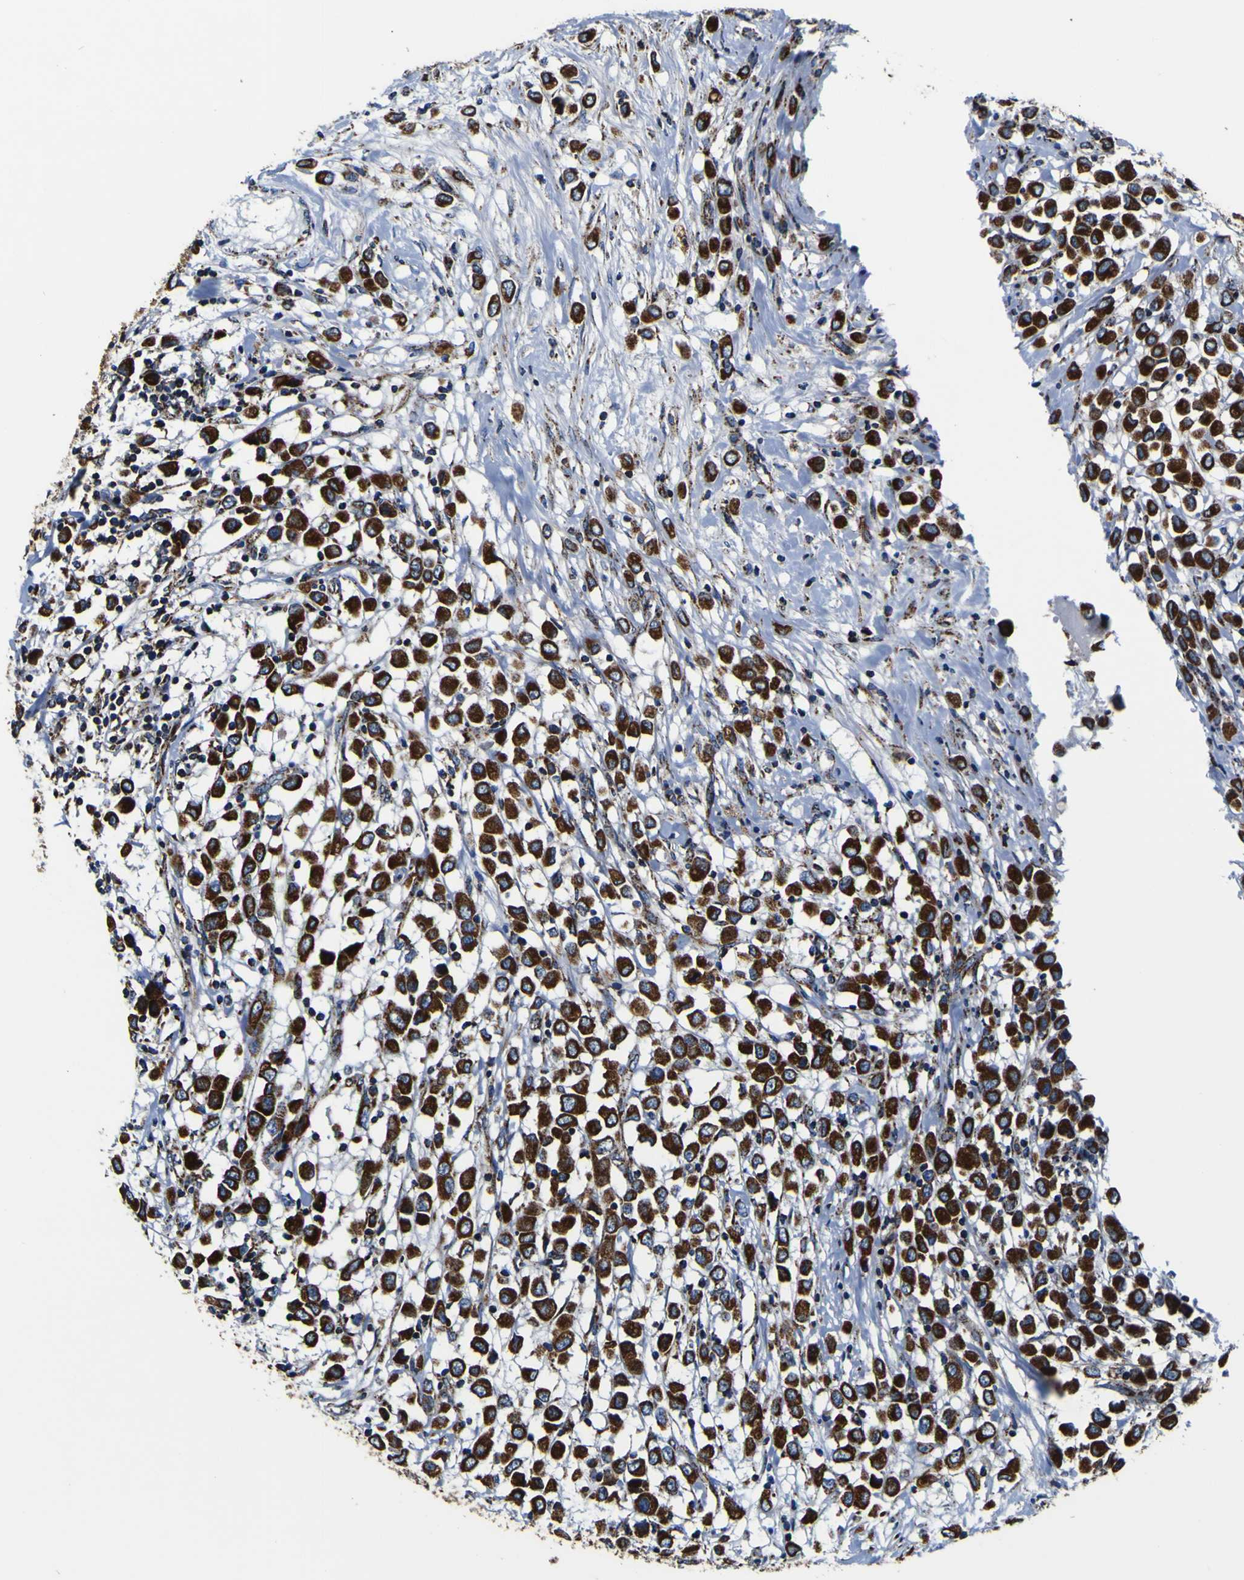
{"staining": {"intensity": "strong", "quantity": ">75%", "location": "cytoplasmic/membranous"}, "tissue": "breast cancer", "cell_type": "Tumor cells", "image_type": "cancer", "snomed": [{"axis": "morphology", "description": "Duct carcinoma"}, {"axis": "topography", "description": "Breast"}], "caption": "Intraductal carcinoma (breast) was stained to show a protein in brown. There is high levels of strong cytoplasmic/membranous positivity in approximately >75% of tumor cells. The protein of interest is stained brown, and the nuclei are stained in blue (DAB IHC with brightfield microscopy, high magnification).", "gene": "PTRH2", "patient": {"sex": "female", "age": 61}}